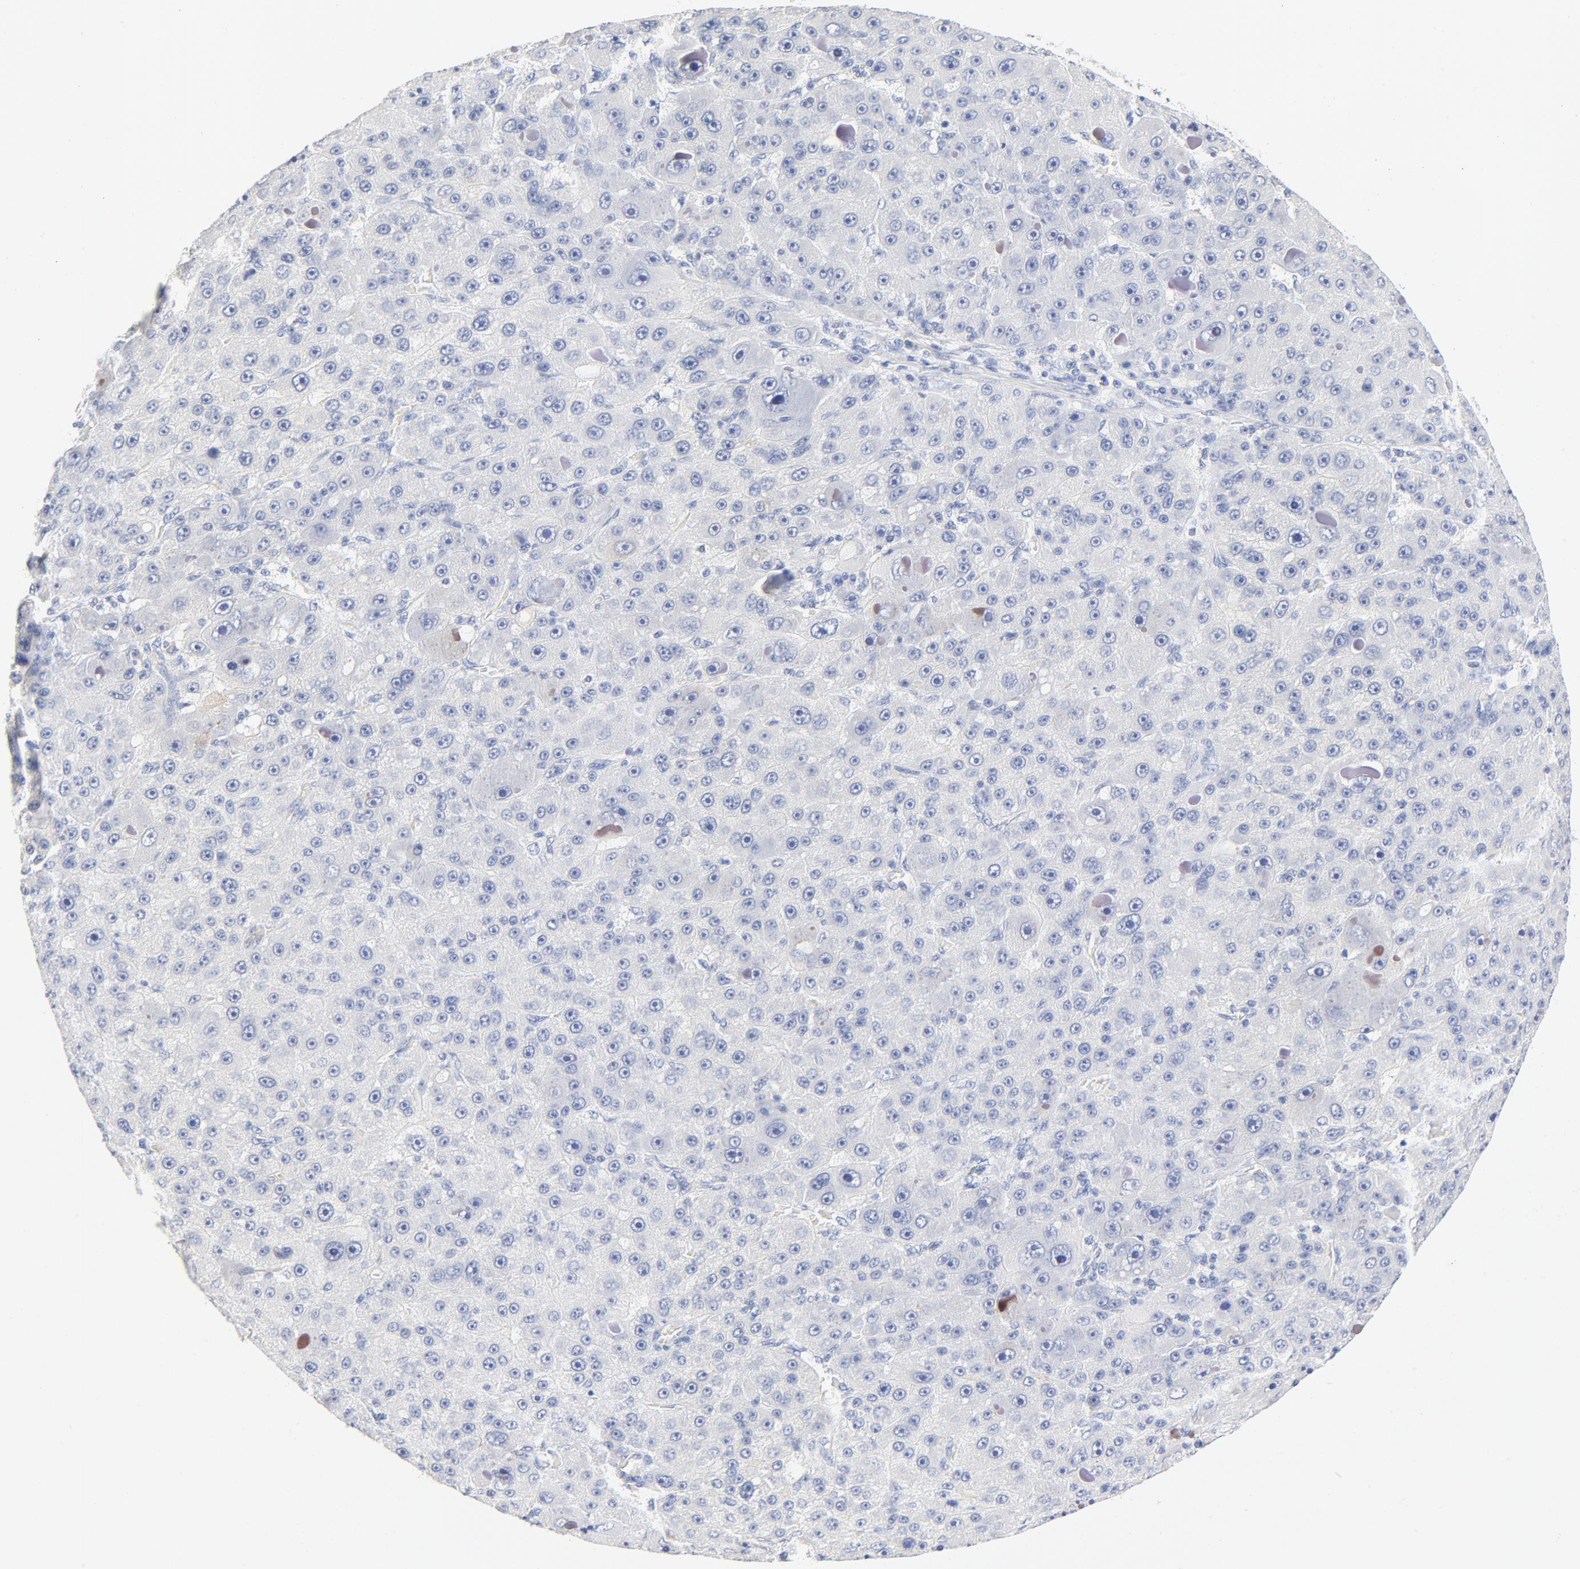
{"staining": {"intensity": "negative", "quantity": "none", "location": "none"}, "tissue": "liver cancer", "cell_type": "Tumor cells", "image_type": "cancer", "snomed": [{"axis": "morphology", "description": "Carcinoma, Hepatocellular, NOS"}, {"axis": "topography", "description": "Liver"}], "caption": "Immunohistochemistry (IHC) of liver cancer (hepatocellular carcinoma) exhibits no expression in tumor cells.", "gene": "HOMER1", "patient": {"sex": "male", "age": 76}}